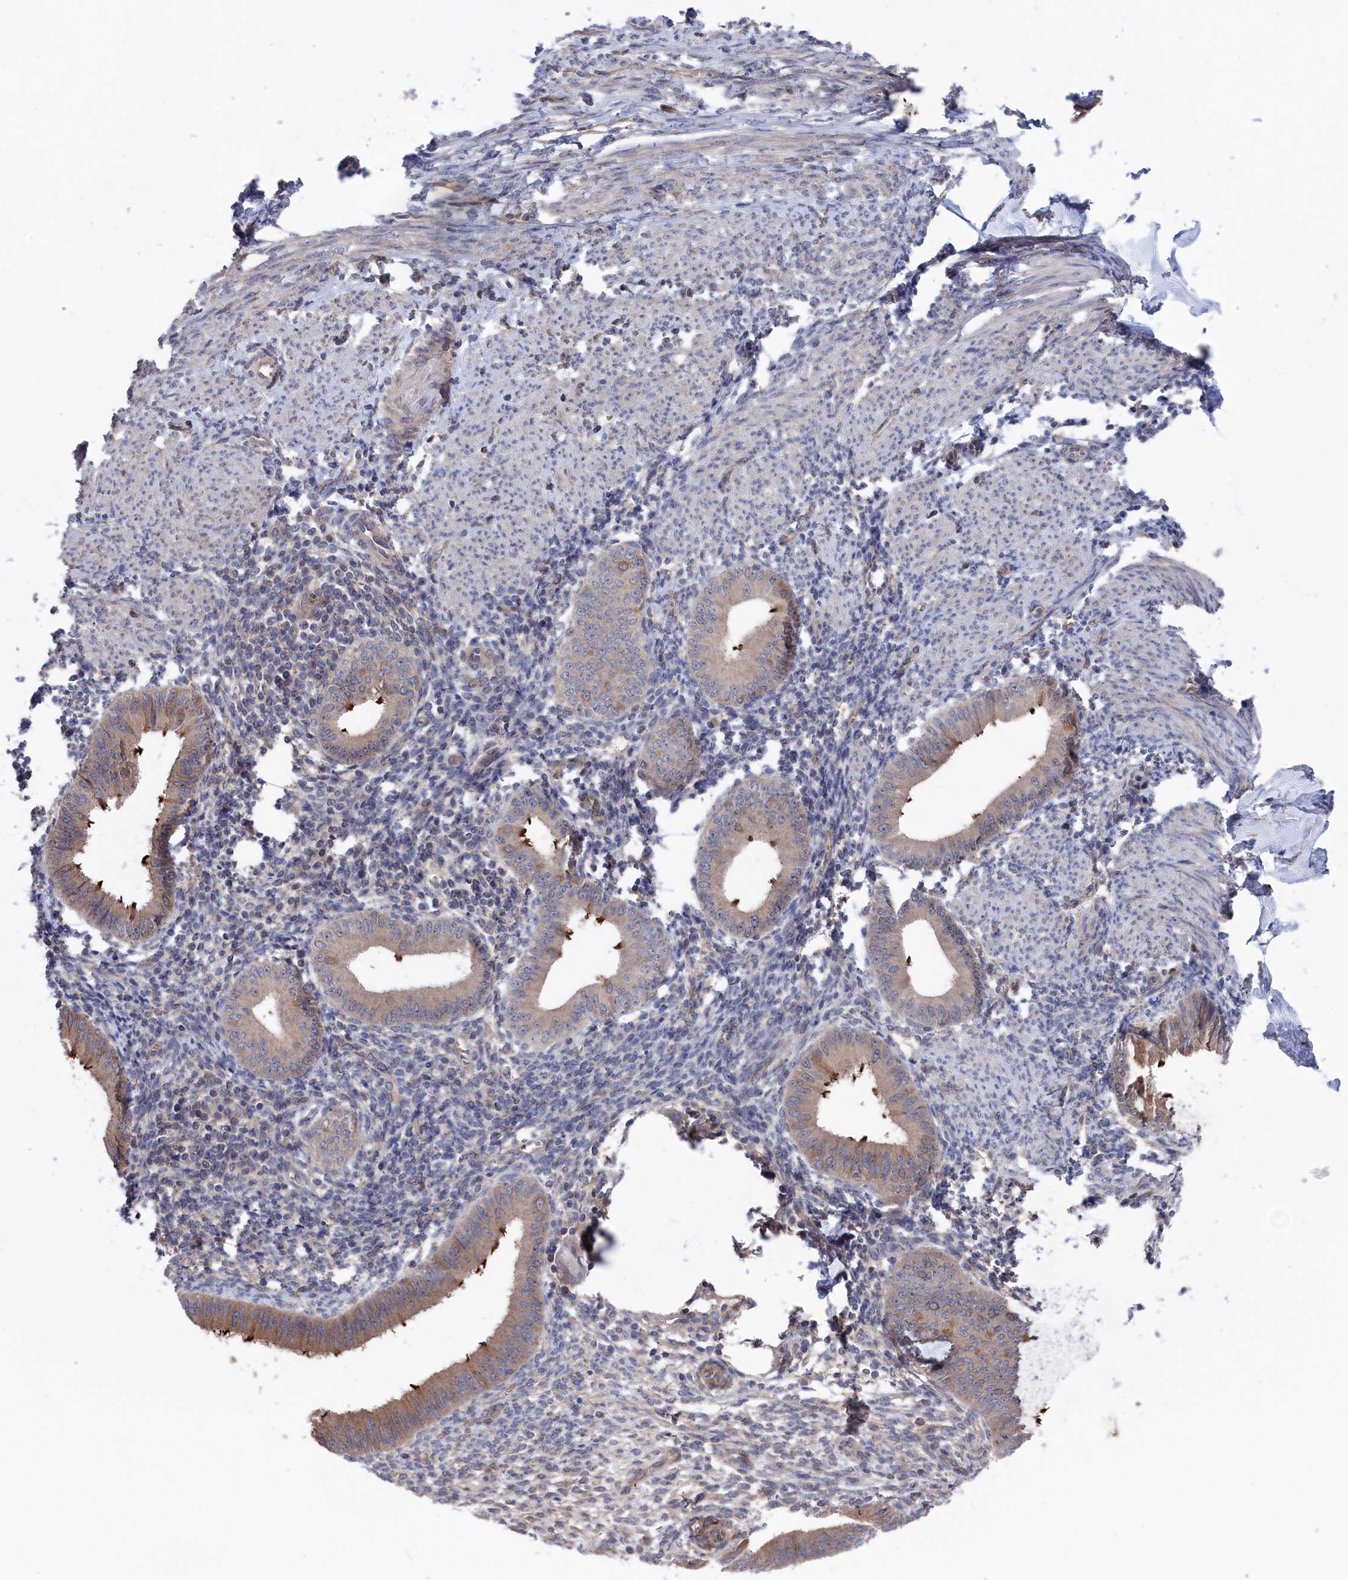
{"staining": {"intensity": "moderate", "quantity": "<25%", "location": "cytoplasmic/membranous"}, "tissue": "endometrium", "cell_type": "Cells in endometrial stroma", "image_type": "normal", "snomed": [{"axis": "morphology", "description": "Normal tissue, NOS"}, {"axis": "topography", "description": "Uterus"}, {"axis": "topography", "description": "Endometrium"}], "caption": "Immunohistochemistry image of unremarkable endometrium stained for a protein (brown), which exhibits low levels of moderate cytoplasmic/membranous expression in approximately <25% of cells in endometrial stroma.", "gene": "NUTF2", "patient": {"sex": "female", "age": 48}}